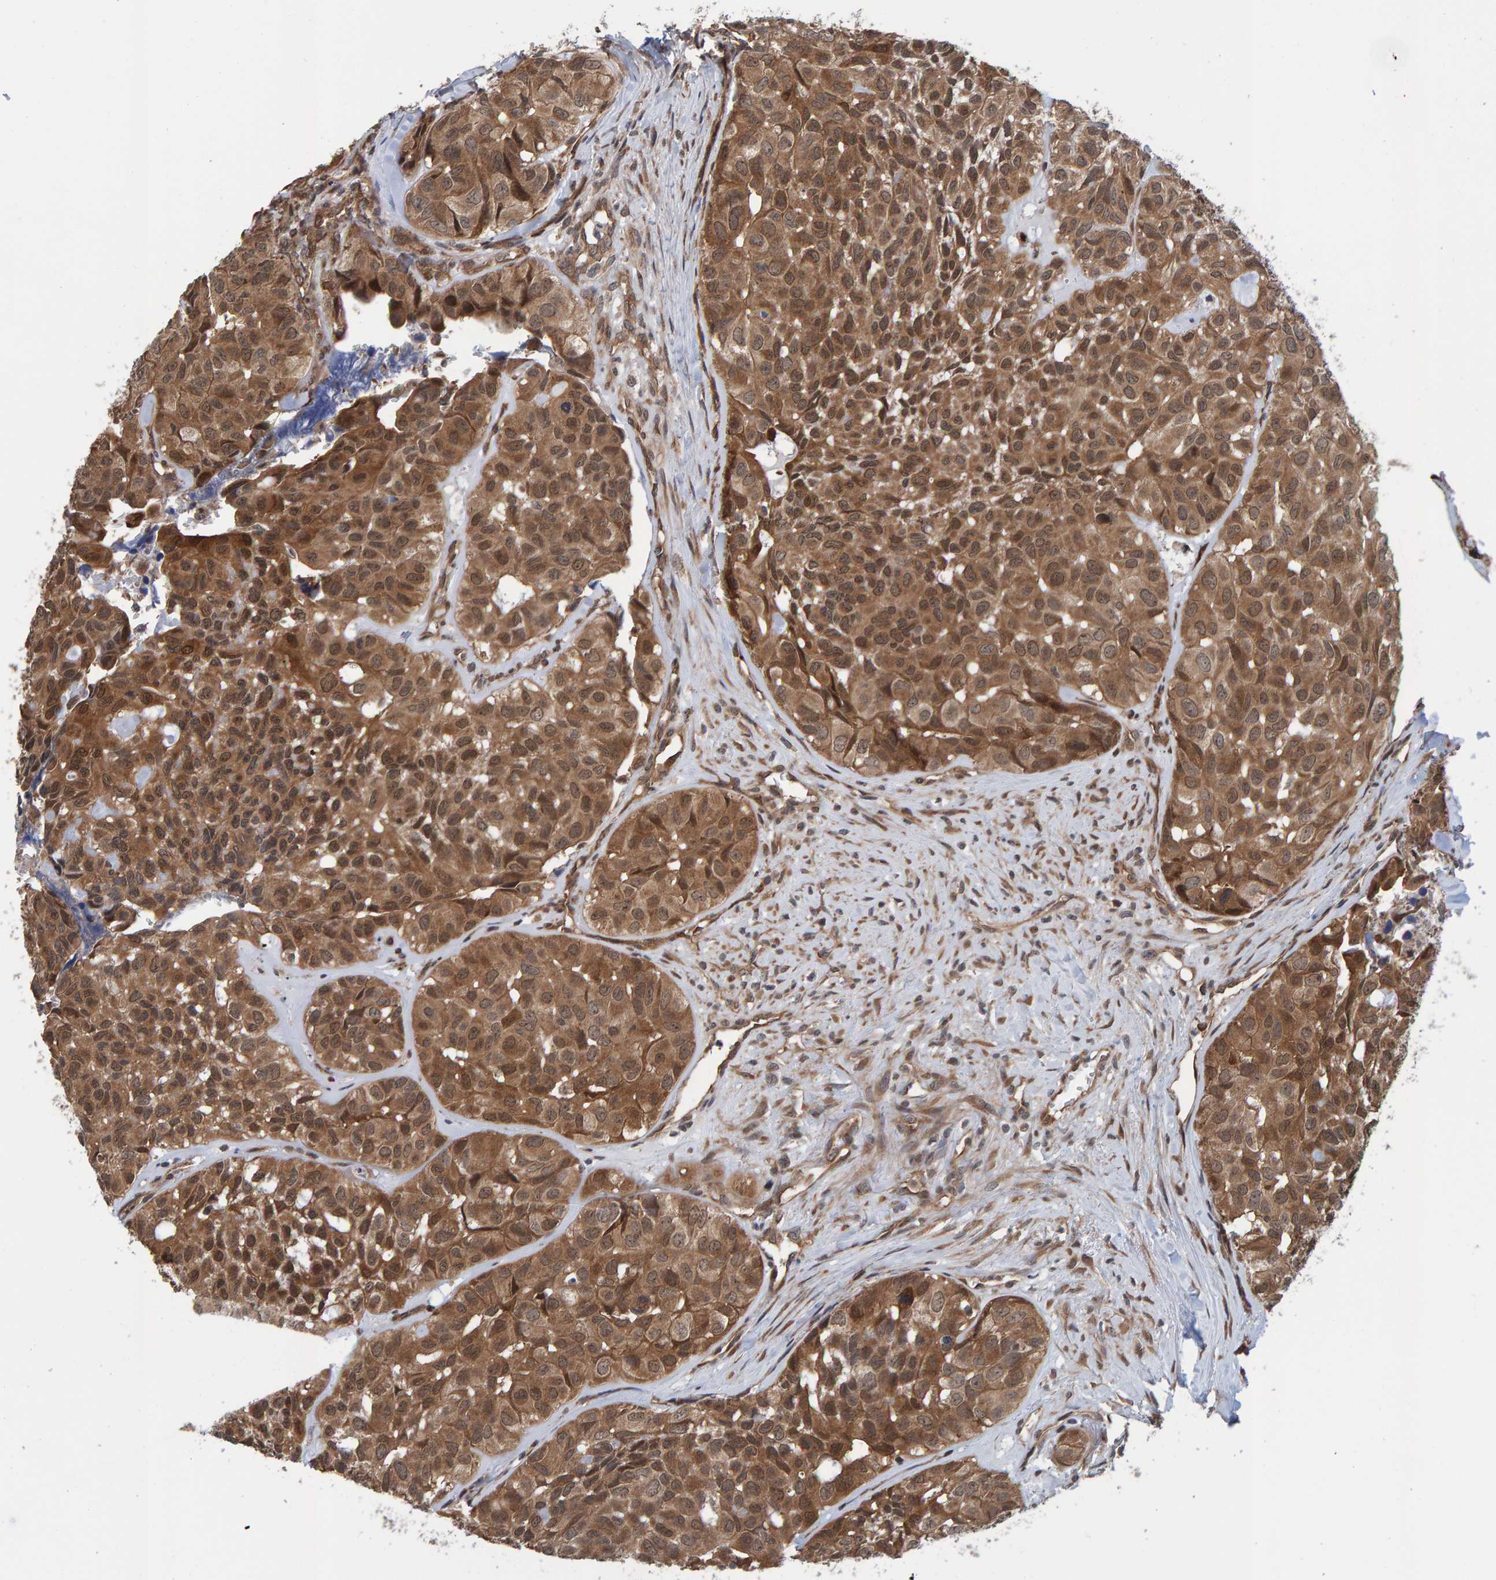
{"staining": {"intensity": "moderate", "quantity": ">75%", "location": "cytoplasmic/membranous"}, "tissue": "head and neck cancer", "cell_type": "Tumor cells", "image_type": "cancer", "snomed": [{"axis": "morphology", "description": "Adenocarcinoma, NOS"}, {"axis": "topography", "description": "Salivary gland, NOS"}, {"axis": "topography", "description": "Head-Neck"}], "caption": "Adenocarcinoma (head and neck) was stained to show a protein in brown. There is medium levels of moderate cytoplasmic/membranous expression in approximately >75% of tumor cells. The staining is performed using DAB (3,3'-diaminobenzidine) brown chromogen to label protein expression. The nuclei are counter-stained blue using hematoxylin.", "gene": "SCRN2", "patient": {"sex": "female", "age": 76}}